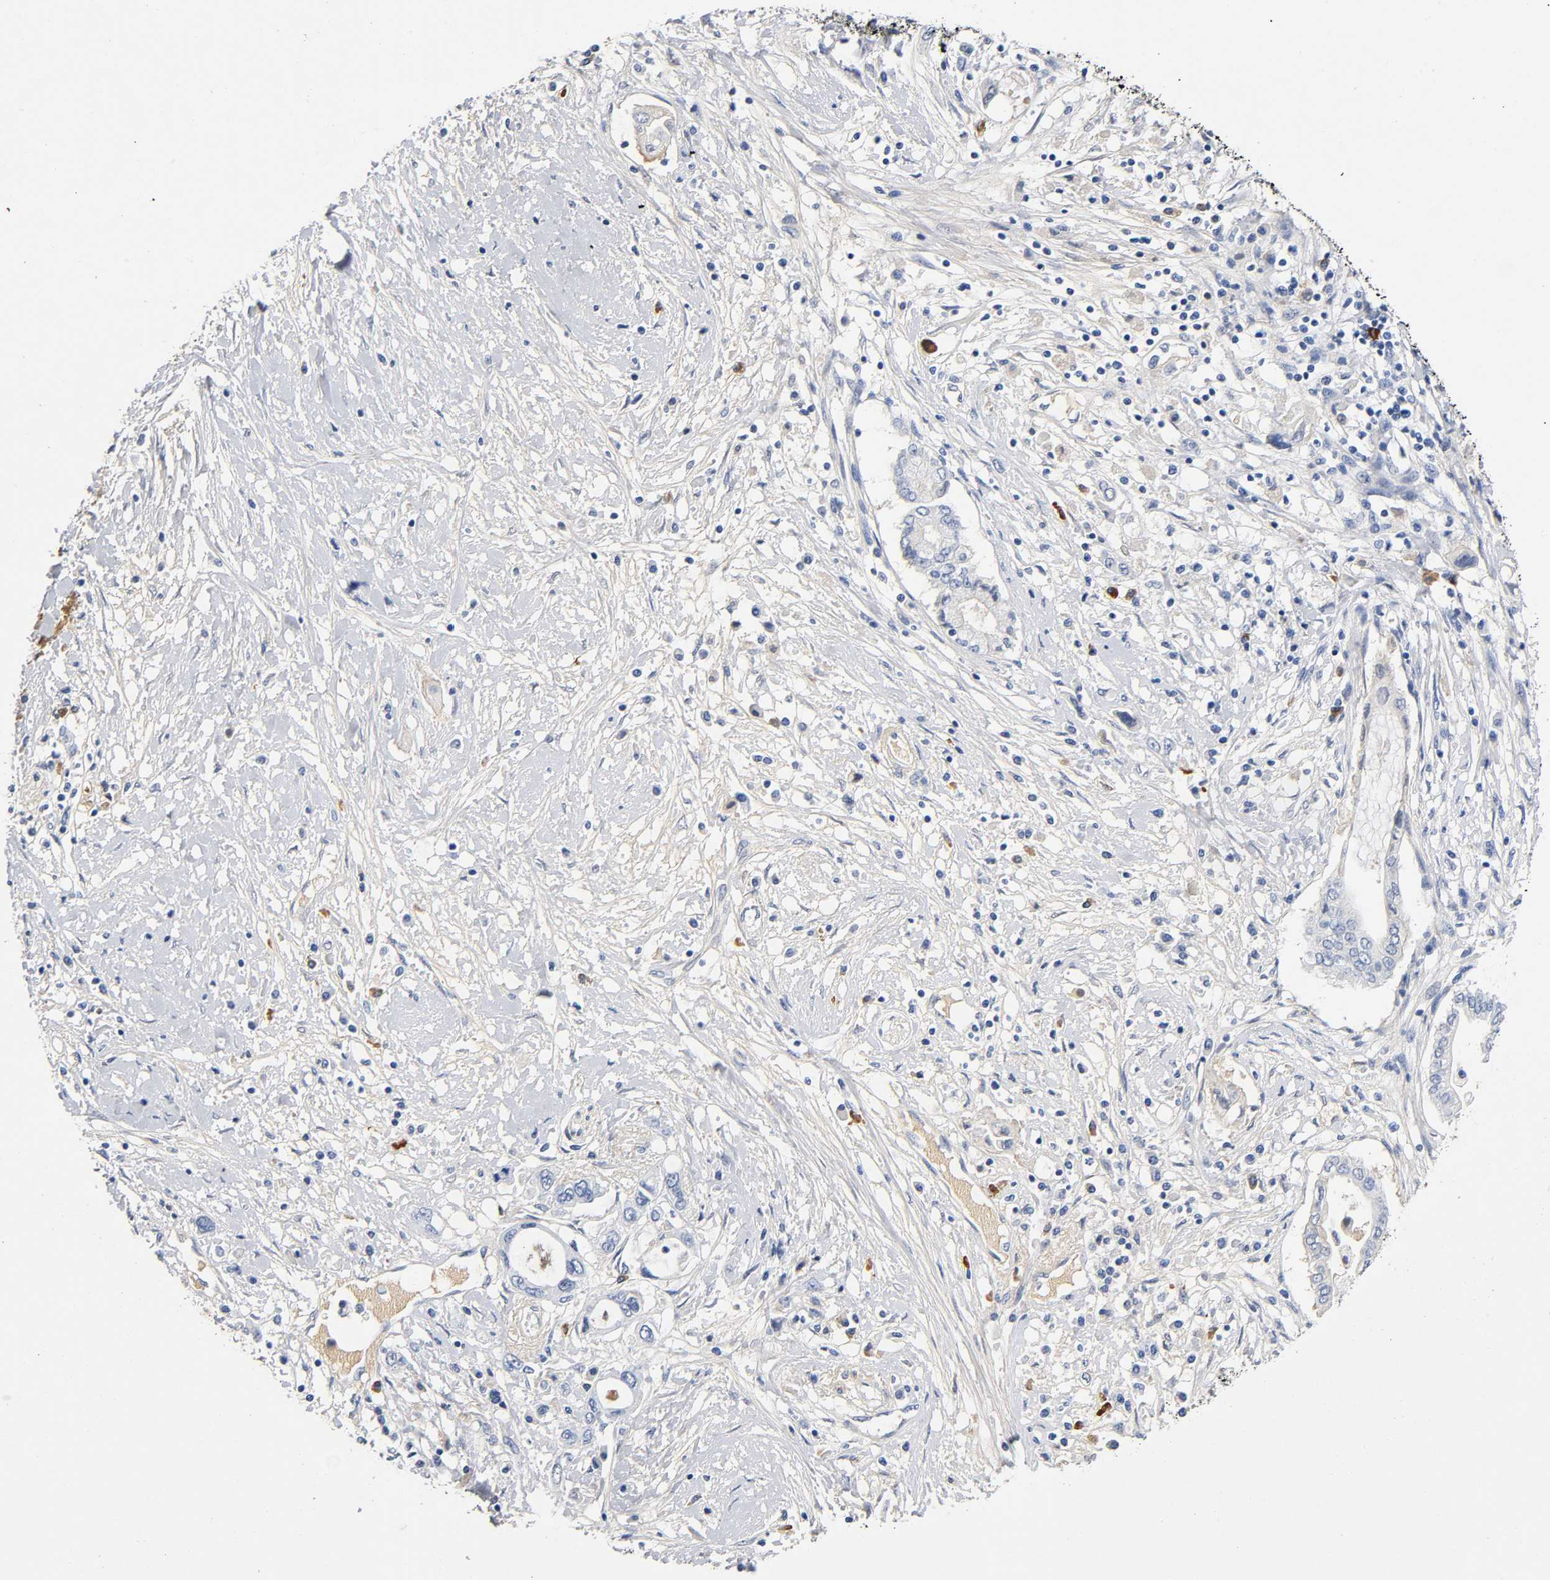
{"staining": {"intensity": "weak", "quantity": "25%-75%", "location": "cytoplasmic/membranous"}, "tissue": "pancreatic cancer", "cell_type": "Tumor cells", "image_type": "cancer", "snomed": [{"axis": "morphology", "description": "Adenocarcinoma, NOS"}, {"axis": "topography", "description": "Pancreas"}], "caption": "Brown immunohistochemical staining in human pancreatic cancer displays weak cytoplasmic/membranous expression in approximately 25%-75% of tumor cells.", "gene": "TNC", "patient": {"sex": "female", "age": 57}}